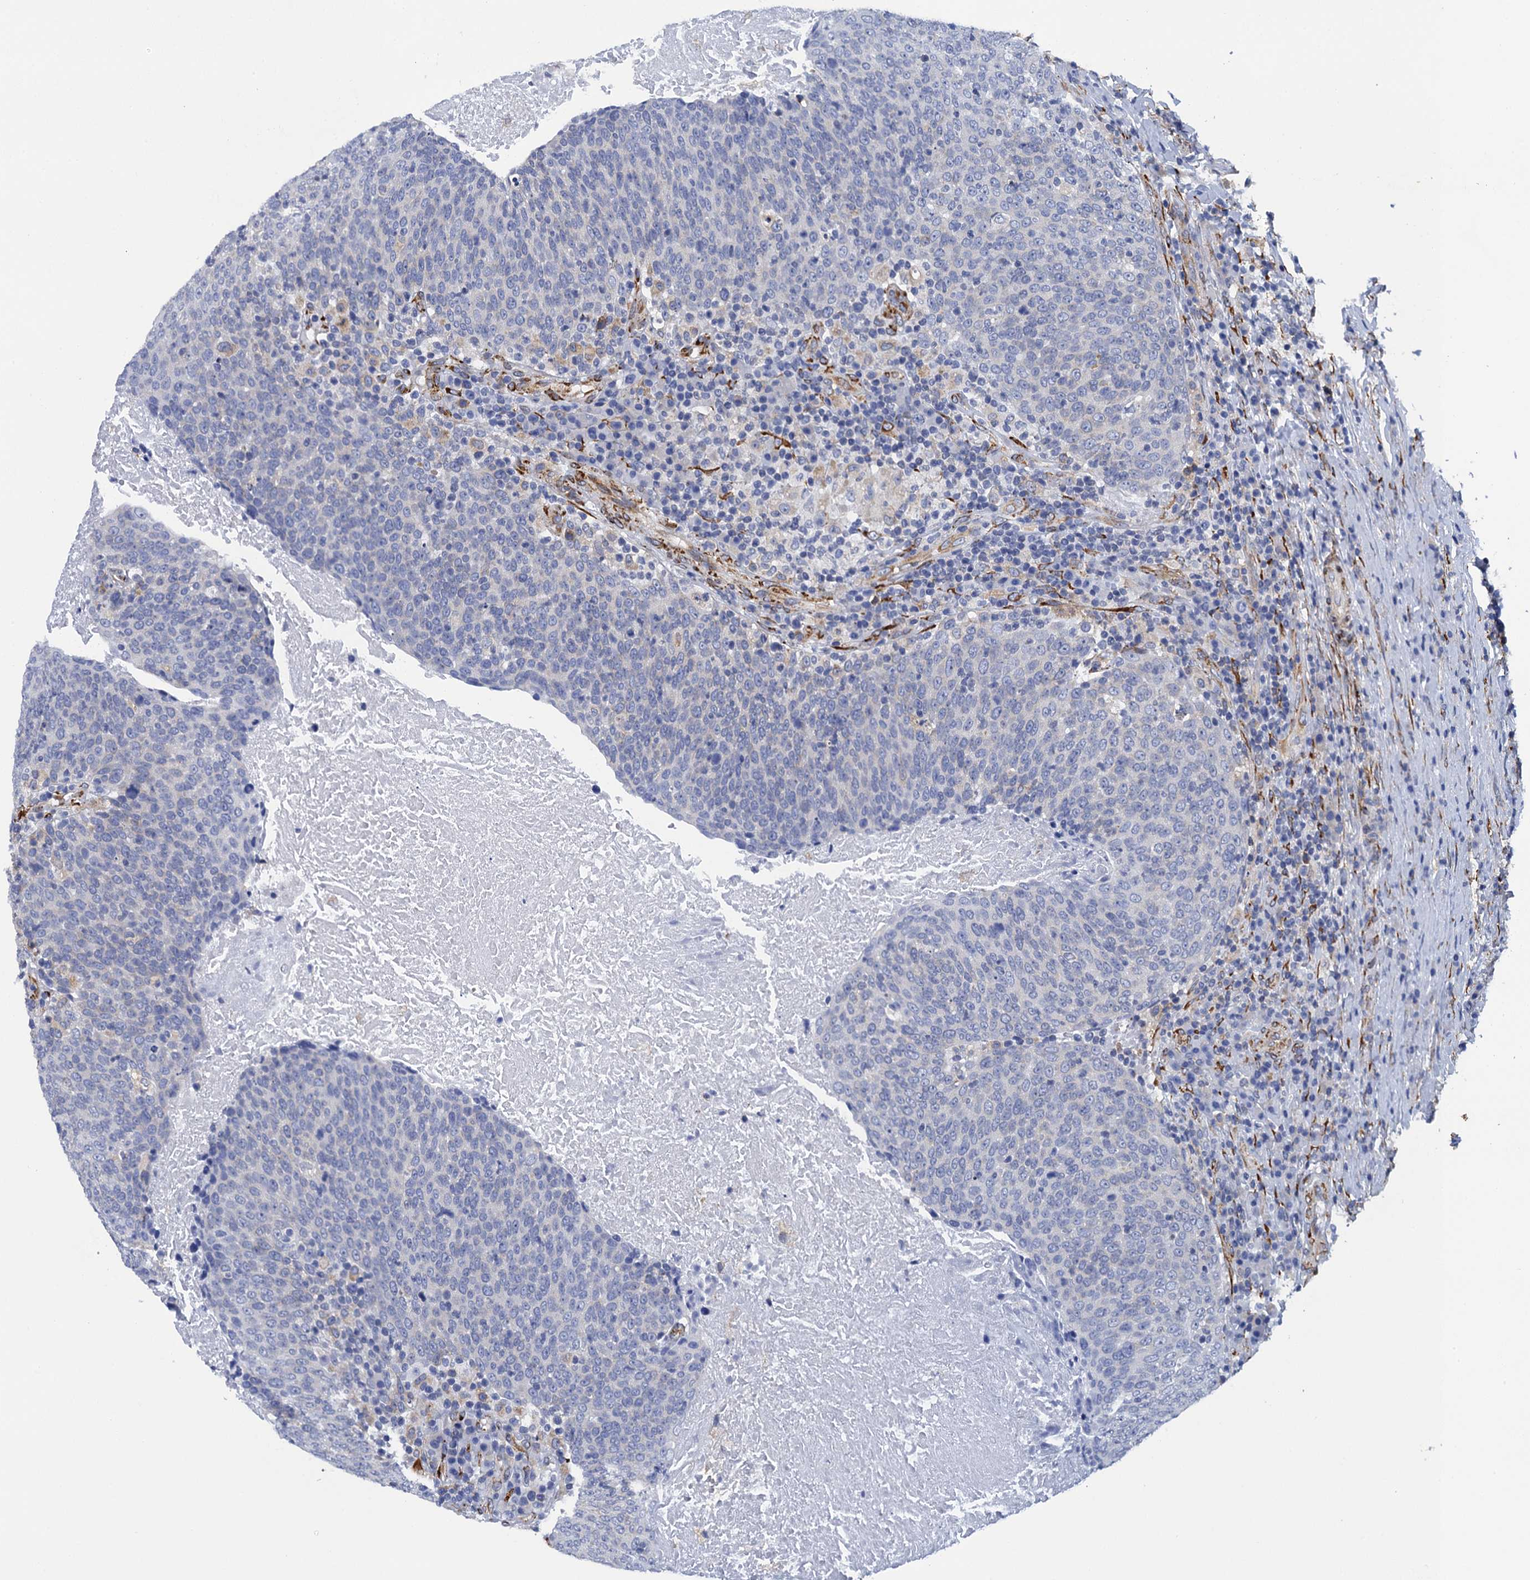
{"staining": {"intensity": "negative", "quantity": "none", "location": "none"}, "tissue": "head and neck cancer", "cell_type": "Tumor cells", "image_type": "cancer", "snomed": [{"axis": "morphology", "description": "Squamous cell carcinoma, NOS"}, {"axis": "morphology", "description": "Squamous cell carcinoma, metastatic, NOS"}, {"axis": "topography", "description": "Lymph node"}, {"axis": "topography", "description": "Head-Neck"}], "caption": "The immunohistochemistry (IHC) micrograph has no significant expression in tumor cells of head and neck cancer (squamous cell carcinoma) tissue. (DAB immunohistochemistry with hematoxylin counter stain).", "gene": "POGLUT3", "patient": {"sex": "male", "age": 62}}